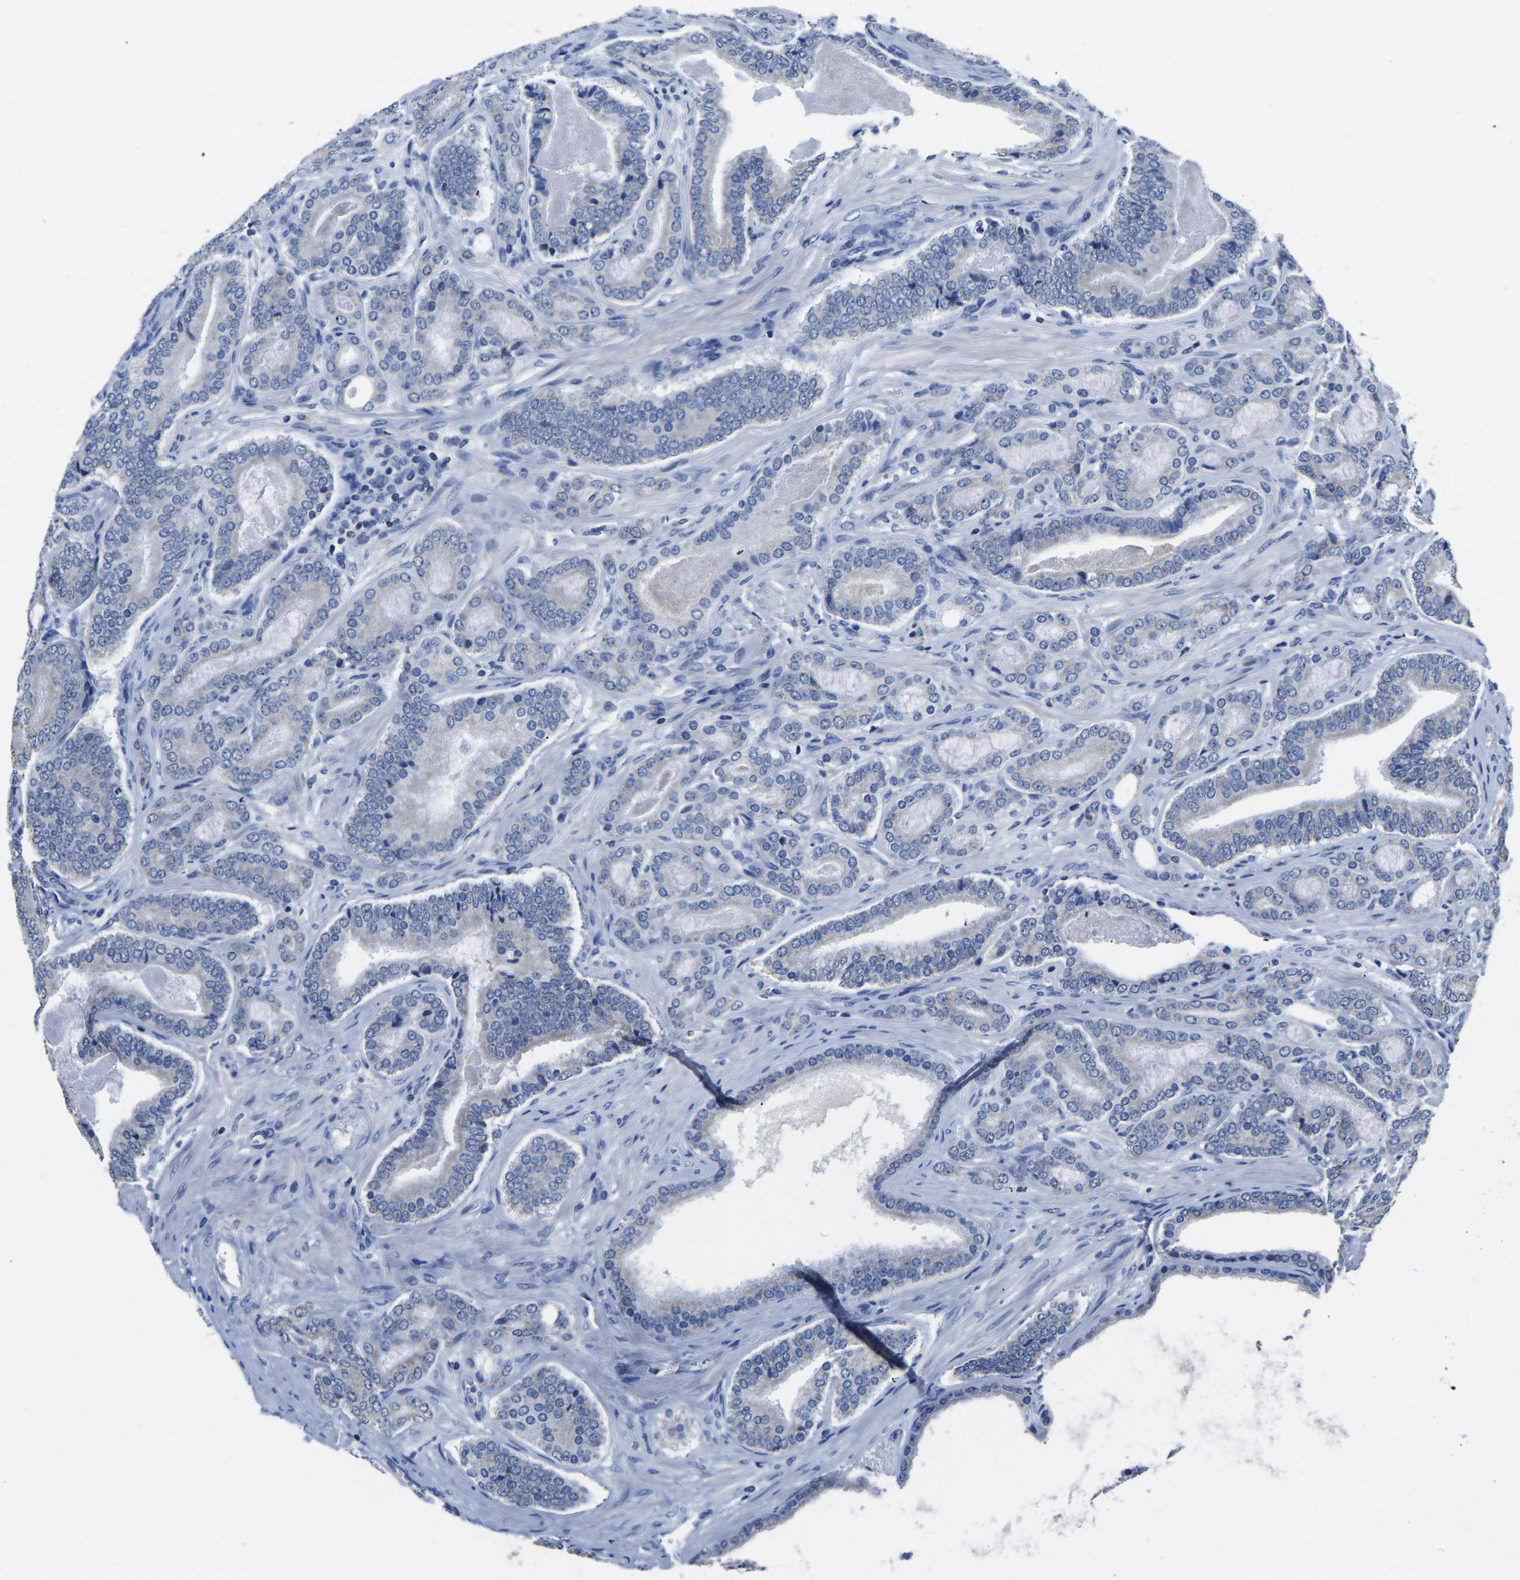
{"staining": {"intensity": "negative", "quantity": "none", "location": "none"}, "tissue": "prostate cancer", "cell_type": "Tumor cells", "image_type": "cancer", "snomed": [{"axis": "morphology", "description": "Adenocarcinoma, High grade"}, {"axis": "topography", "description": "Prostate"}], "caption": "Immunohistochemistry (IHC) of adenocarcinoma (high-grade) (prostate) exhibits no positivity in tumor cells. Brightfield microscopy of immunohistochemistry (IHC) stained with DAB (brown) and hematoxylin (blue), captured at high magnification.", "gene": "FGD5", "patient": {"sex": "male", "age": 60}}